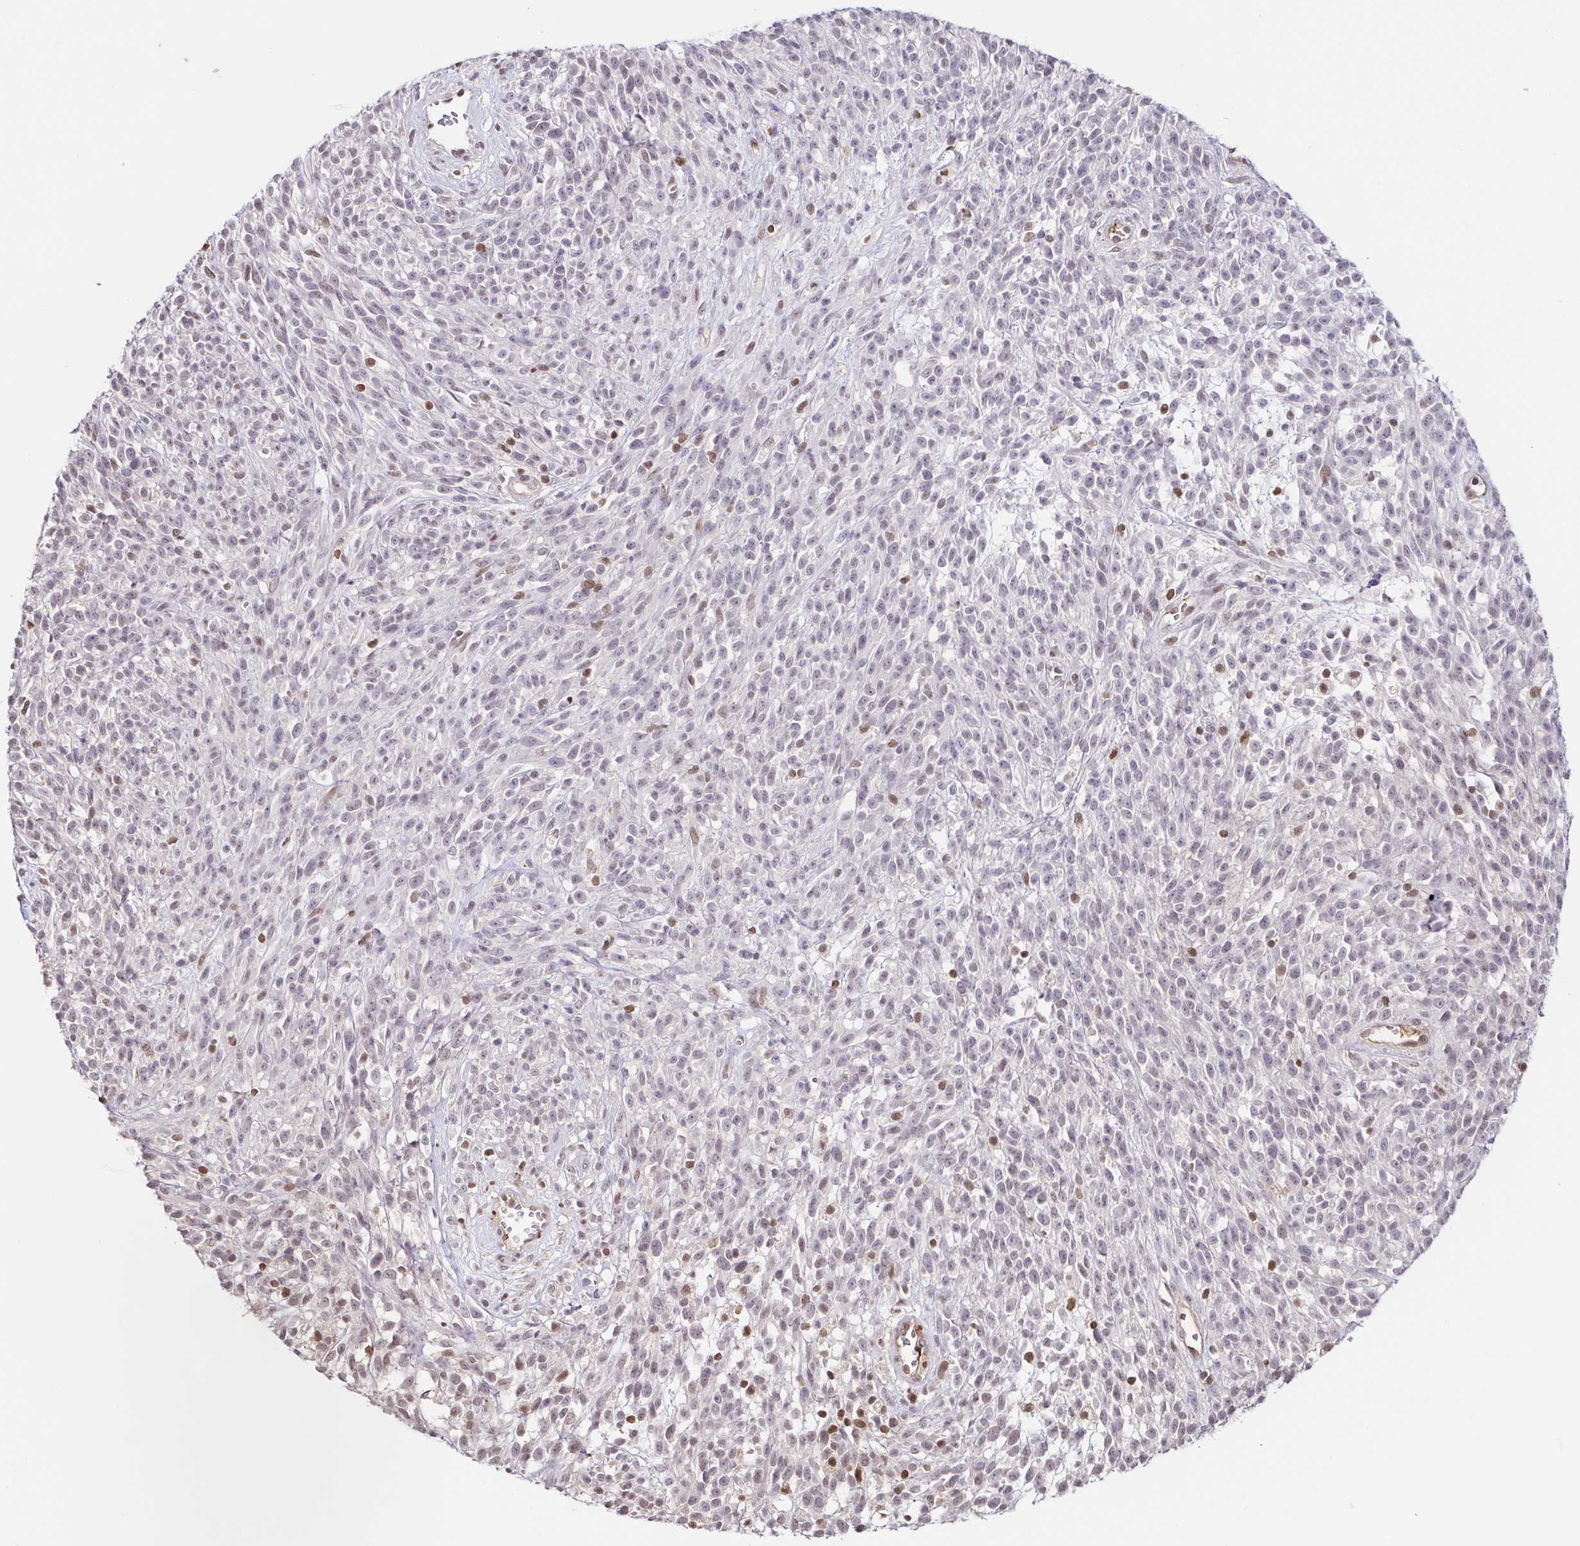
{"staining": {"intensity": "negative", "quantity": "none", "location": "none"}, "tissue": "melanoma", "cell_type": "Tumor cells", "image_type": "cancer", "snomed": [{"axis": "morphology", "description": "Malignant melanoma, NOS"}, {"axis": "topography", "description": "Skin"}, {"axis": "topography", "description": "Skin of trunk"}], "caption": "High magnification brightfield microscopy of malignant melanoma stained with DAB (3,3'-diaminobenzidine) (brown) and counterstained with hematoxylin (blue): tumor cells show no significant staining. (DAB immunohistochemistry (IHC), high magnification).", "gene": "PSMB9", "patient": {"sex": "male", "age": 74}}